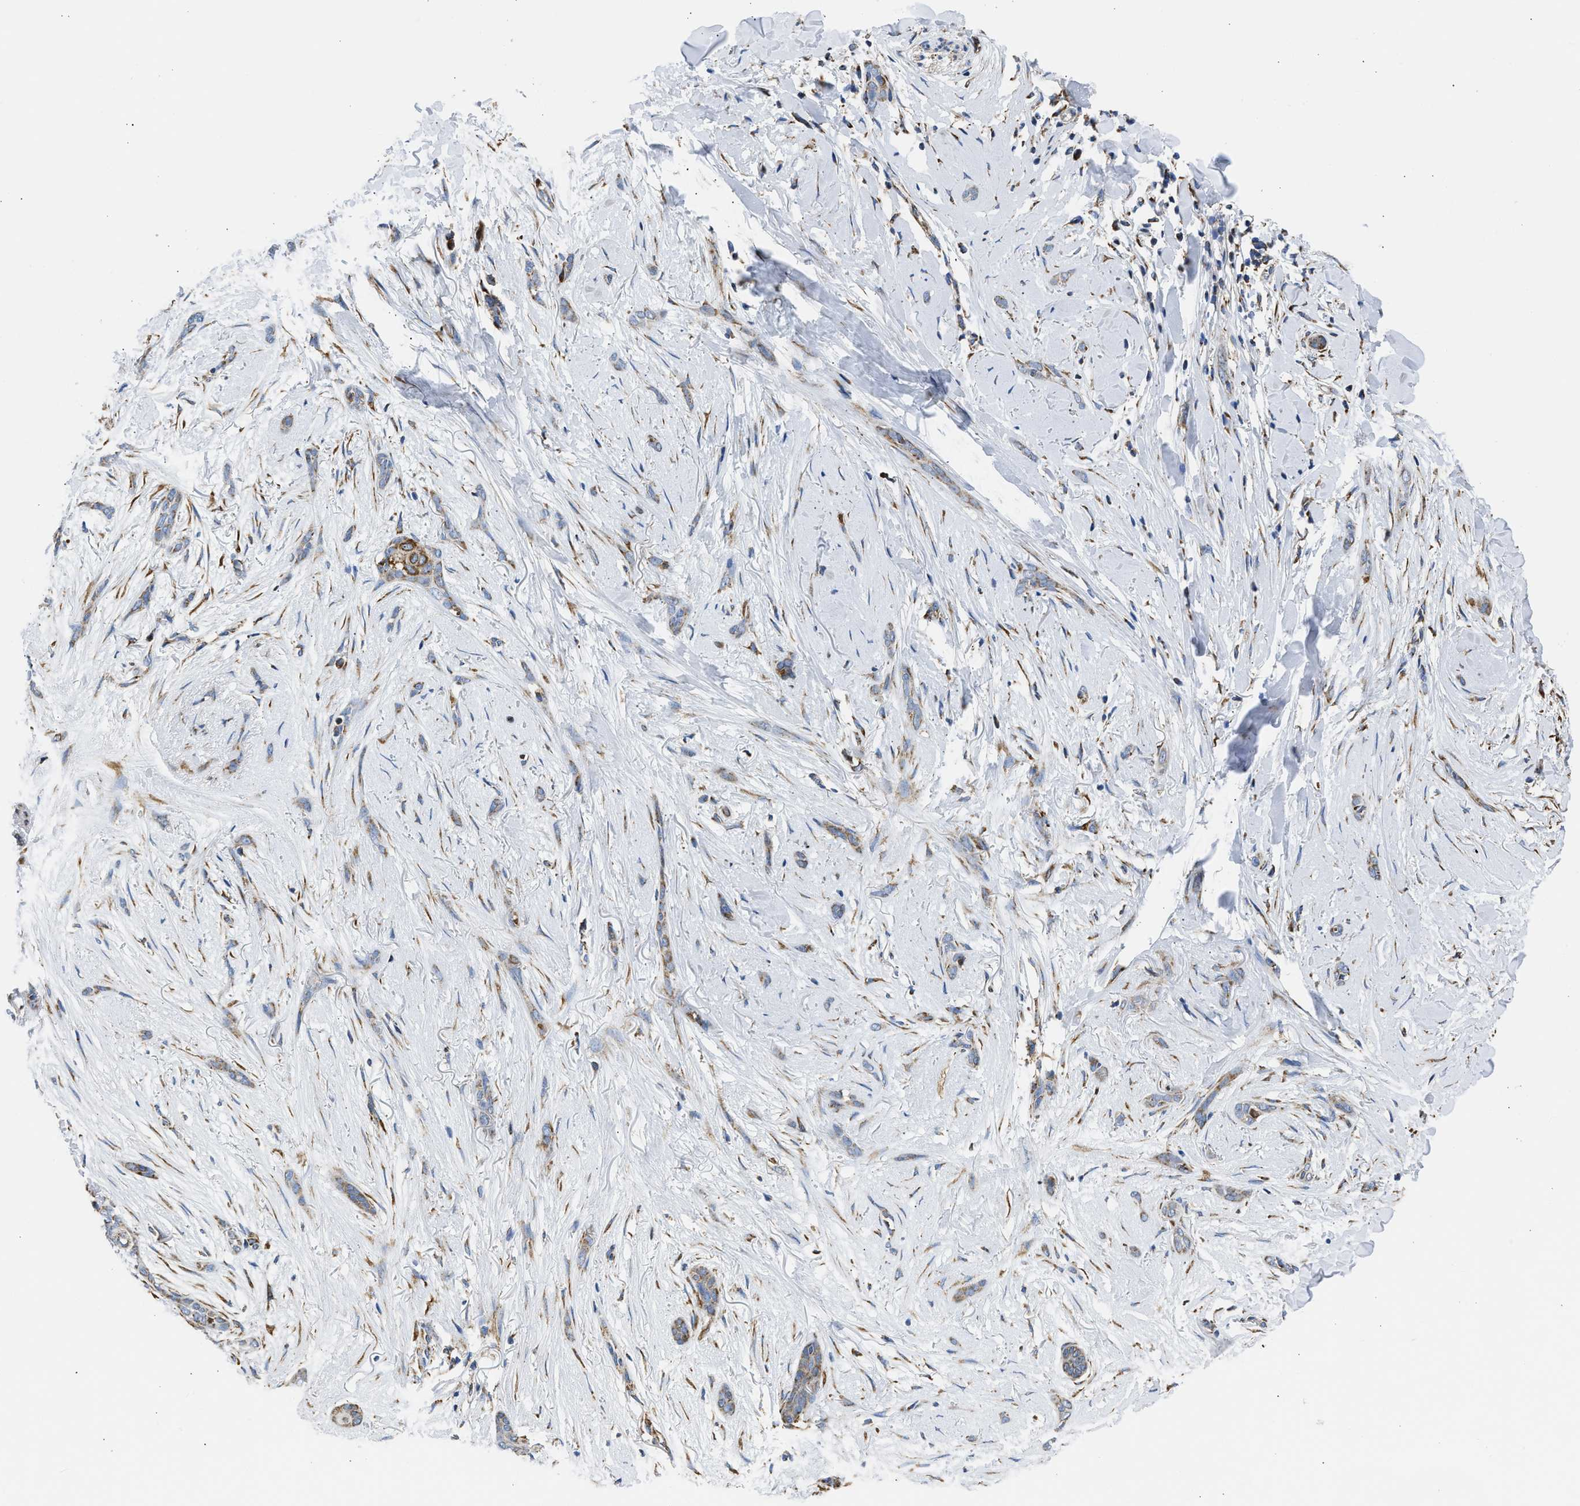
{"staining": {"intensity": "moderate", "quantity": ">75%", "location": "cytoplasmic/membranous"}, "tissue": "skin cancer", "cell_type": "Tumor cells", "image_type": "cancer", "snomed": [{"axis": "morphology", "description": "Basal cell carcinoma"}, {"axis": "morphology", "description": "Adnexal tumor, benign"}, {"axis": "topography", "description": "Skin"}], "caption": "Immunohistochemical staining of skin cancer (benign adnexal tumor) exhibits medium levels of moderate cytoplasmic/membranous protein staining in about >75% of tumor cells.", "gene": "CYCS", "patient": {"sex": "female", "age": 42}}